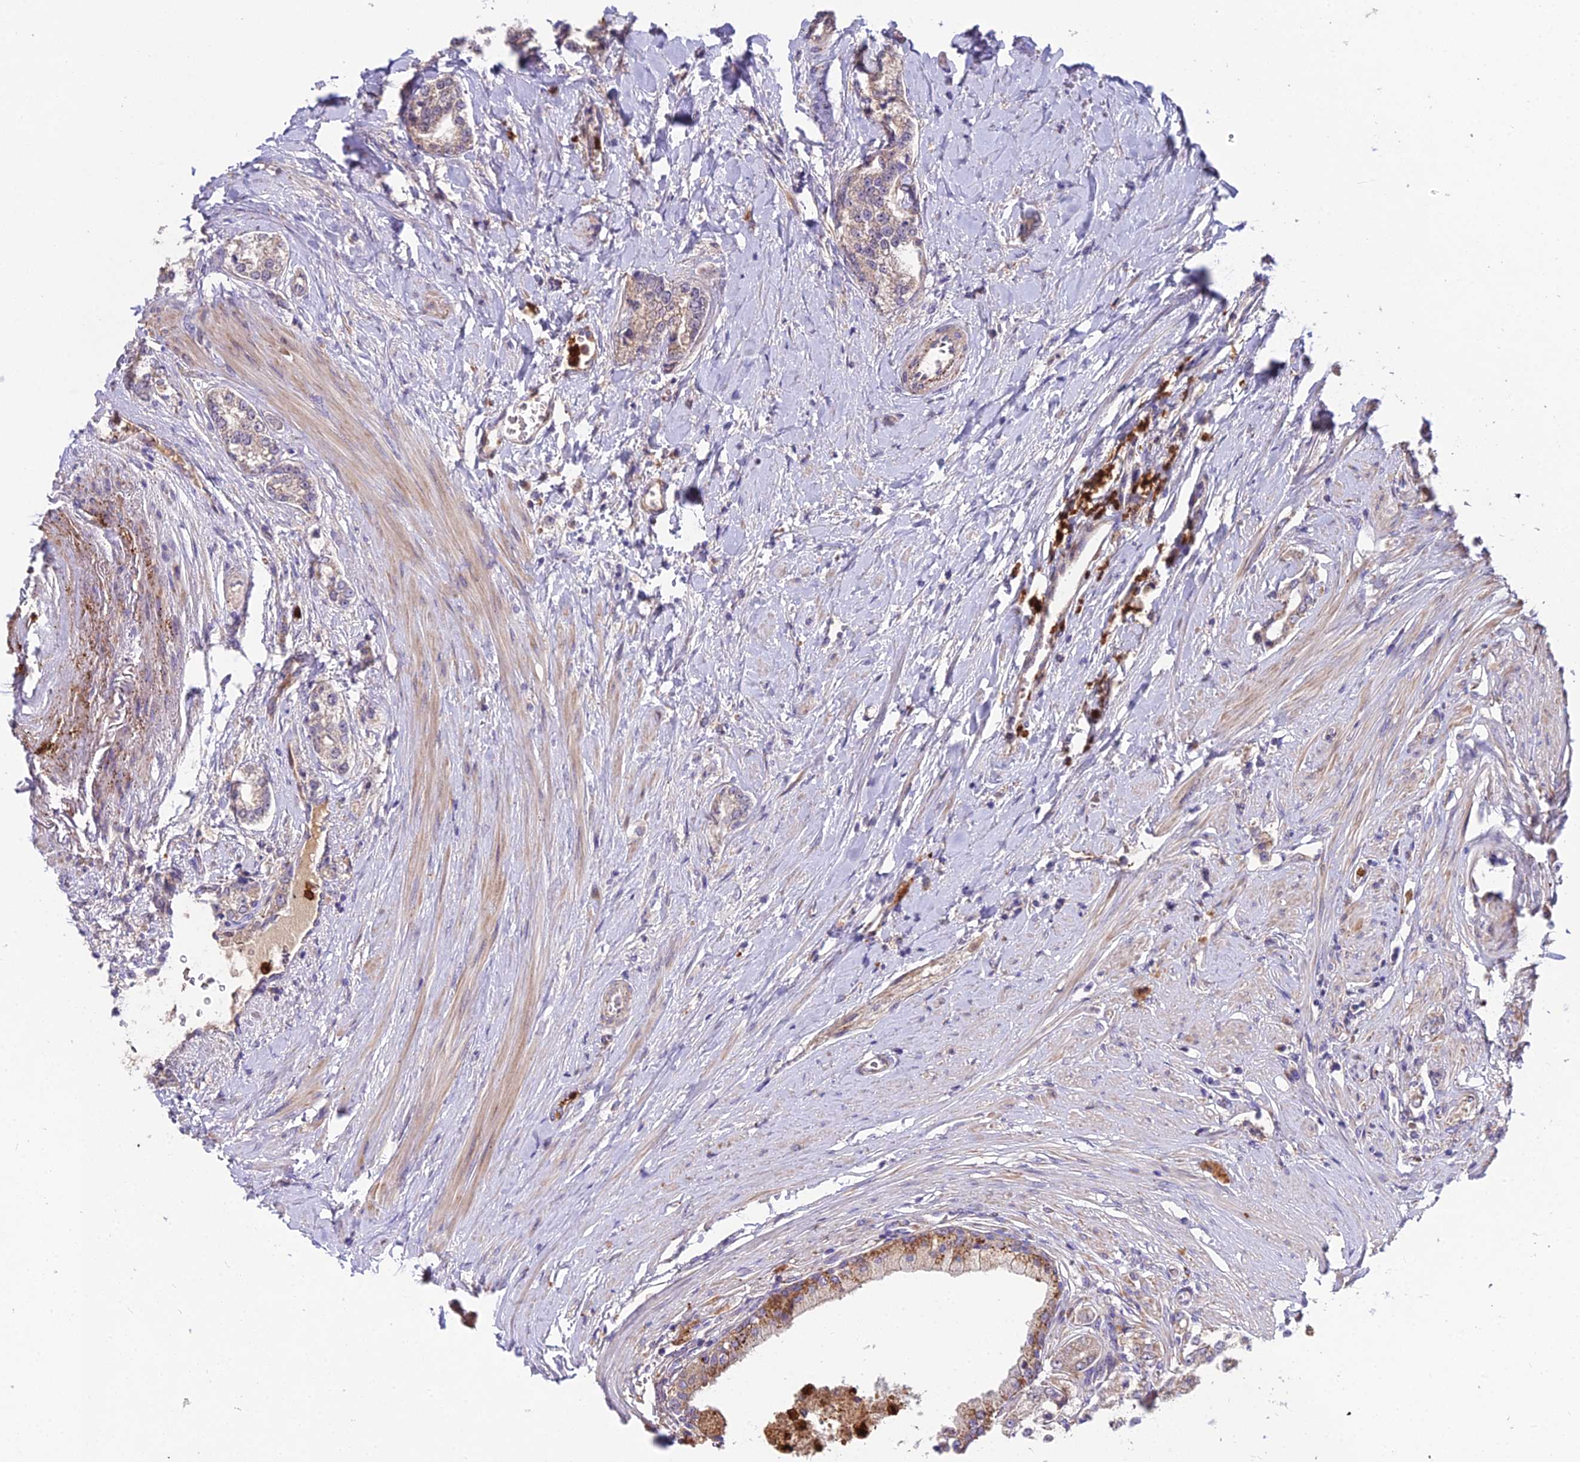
{"staining": {"intensity": "moderate", "quantity": "<25%", "location": "cytoplasmic/membranous"}, "tissue": "prostate cancer", "cell_type": "Tumor cells", "image_type": "cancer", "snomed": [{"axis": "morphology", "description": "Adenocarcinoma, High grade"}, {"axis": "topography", "description": "Prostate"}], "caption": "Prostate cancer tissue reveals moderate cytoplasmic/membranous expression in approximately <25% of tumor cells, visualized by immunohistochemistry.", "gene": "EID2", "patient": {"sex": "male", "age": 64}}